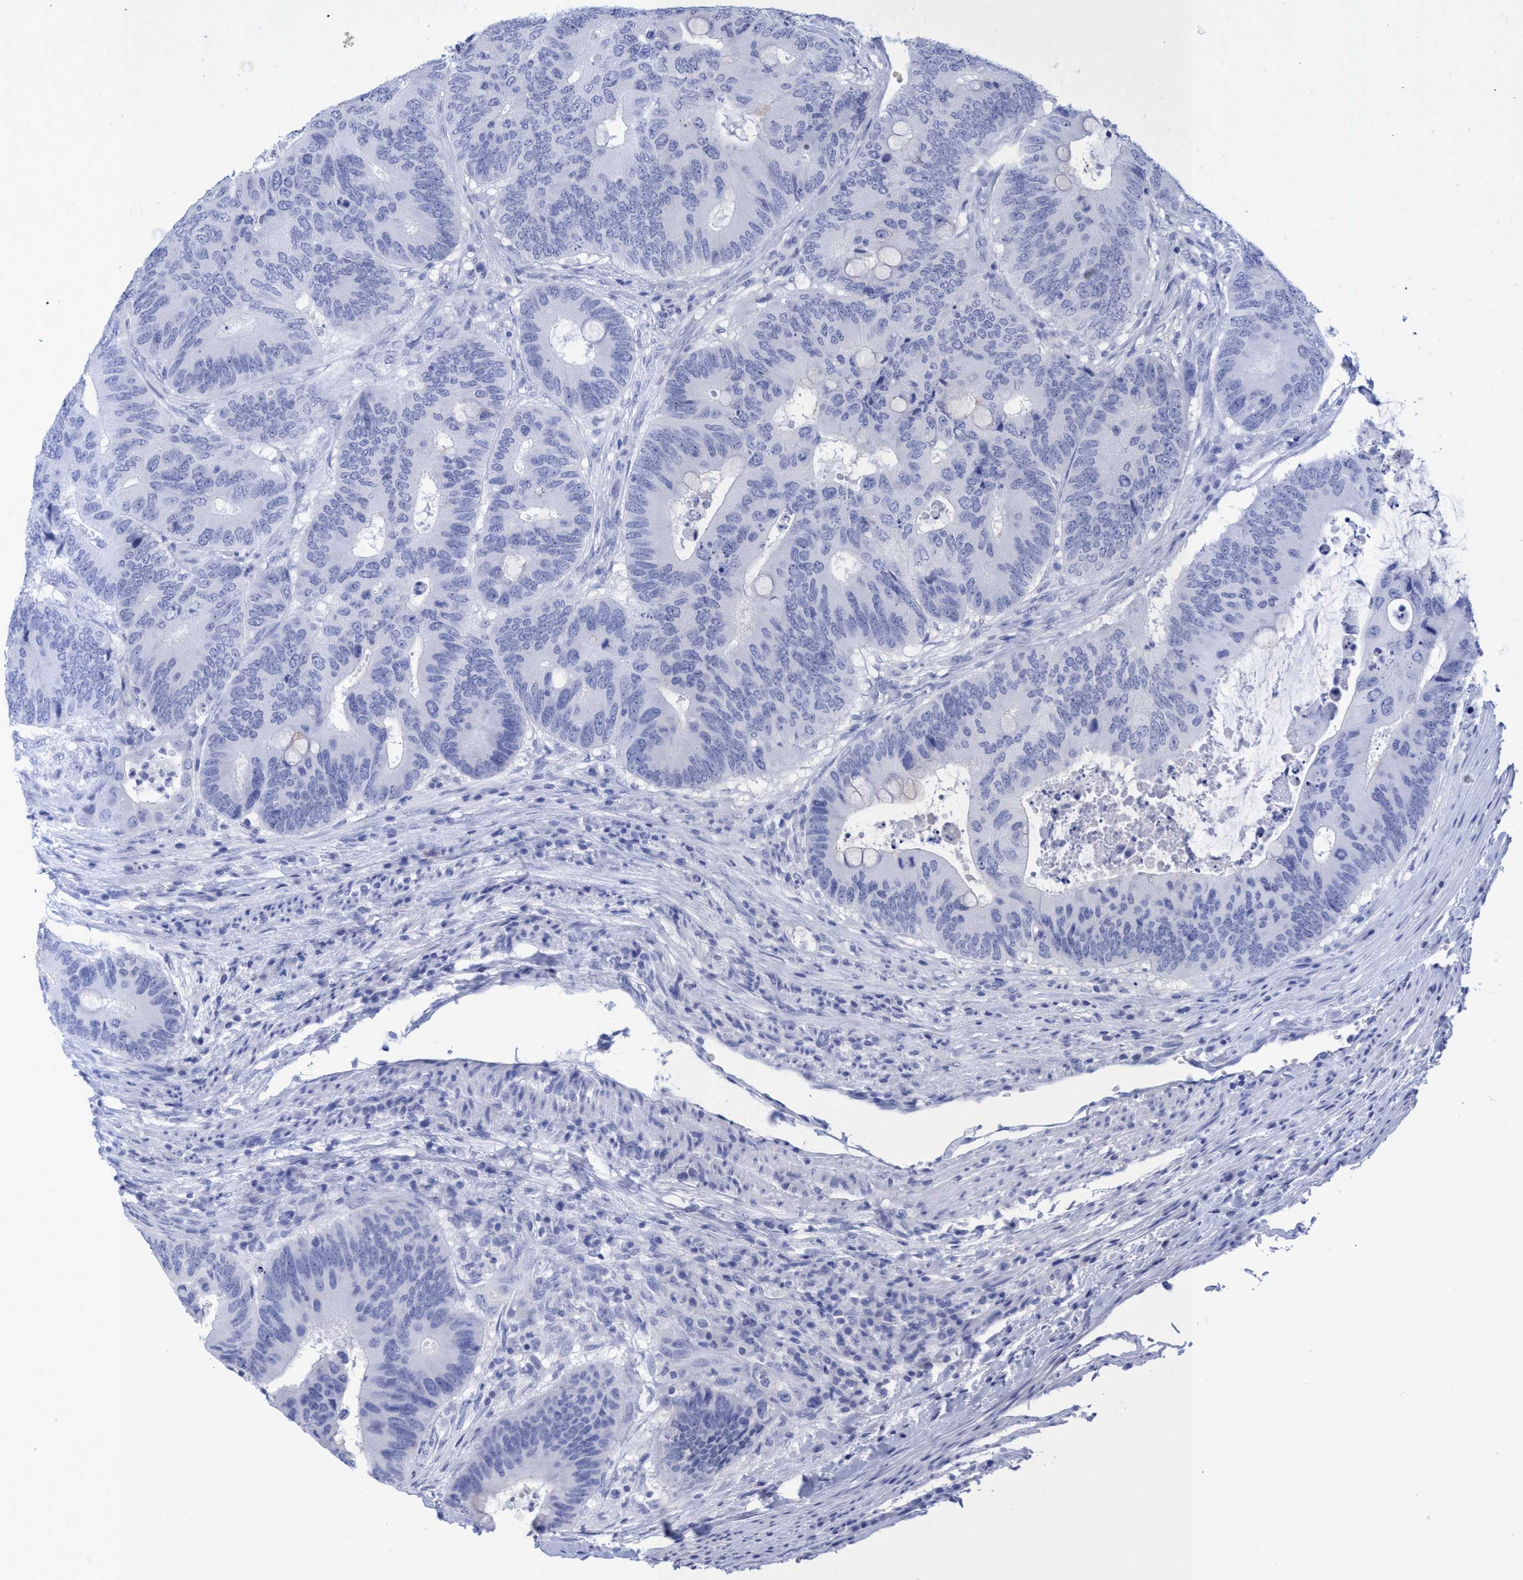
{"staining": {"intensity": "negative", "quantity": "none", "location": "none"}, "tissue": "colorectal cancer", "cell_type": "Tumor cells", "image_type": "cancer", "snomed": [{"axis": "morphology", "description": "Adenocarcinoma, NOS"}, {"axis": "topography", "description": "Colon"}], "caption": "Tumor cells show no significant positivity in colorectal cancer (adenocarcinoma).", "gene": "INSL6", "patient": {"sex": "male", "age": 71}}